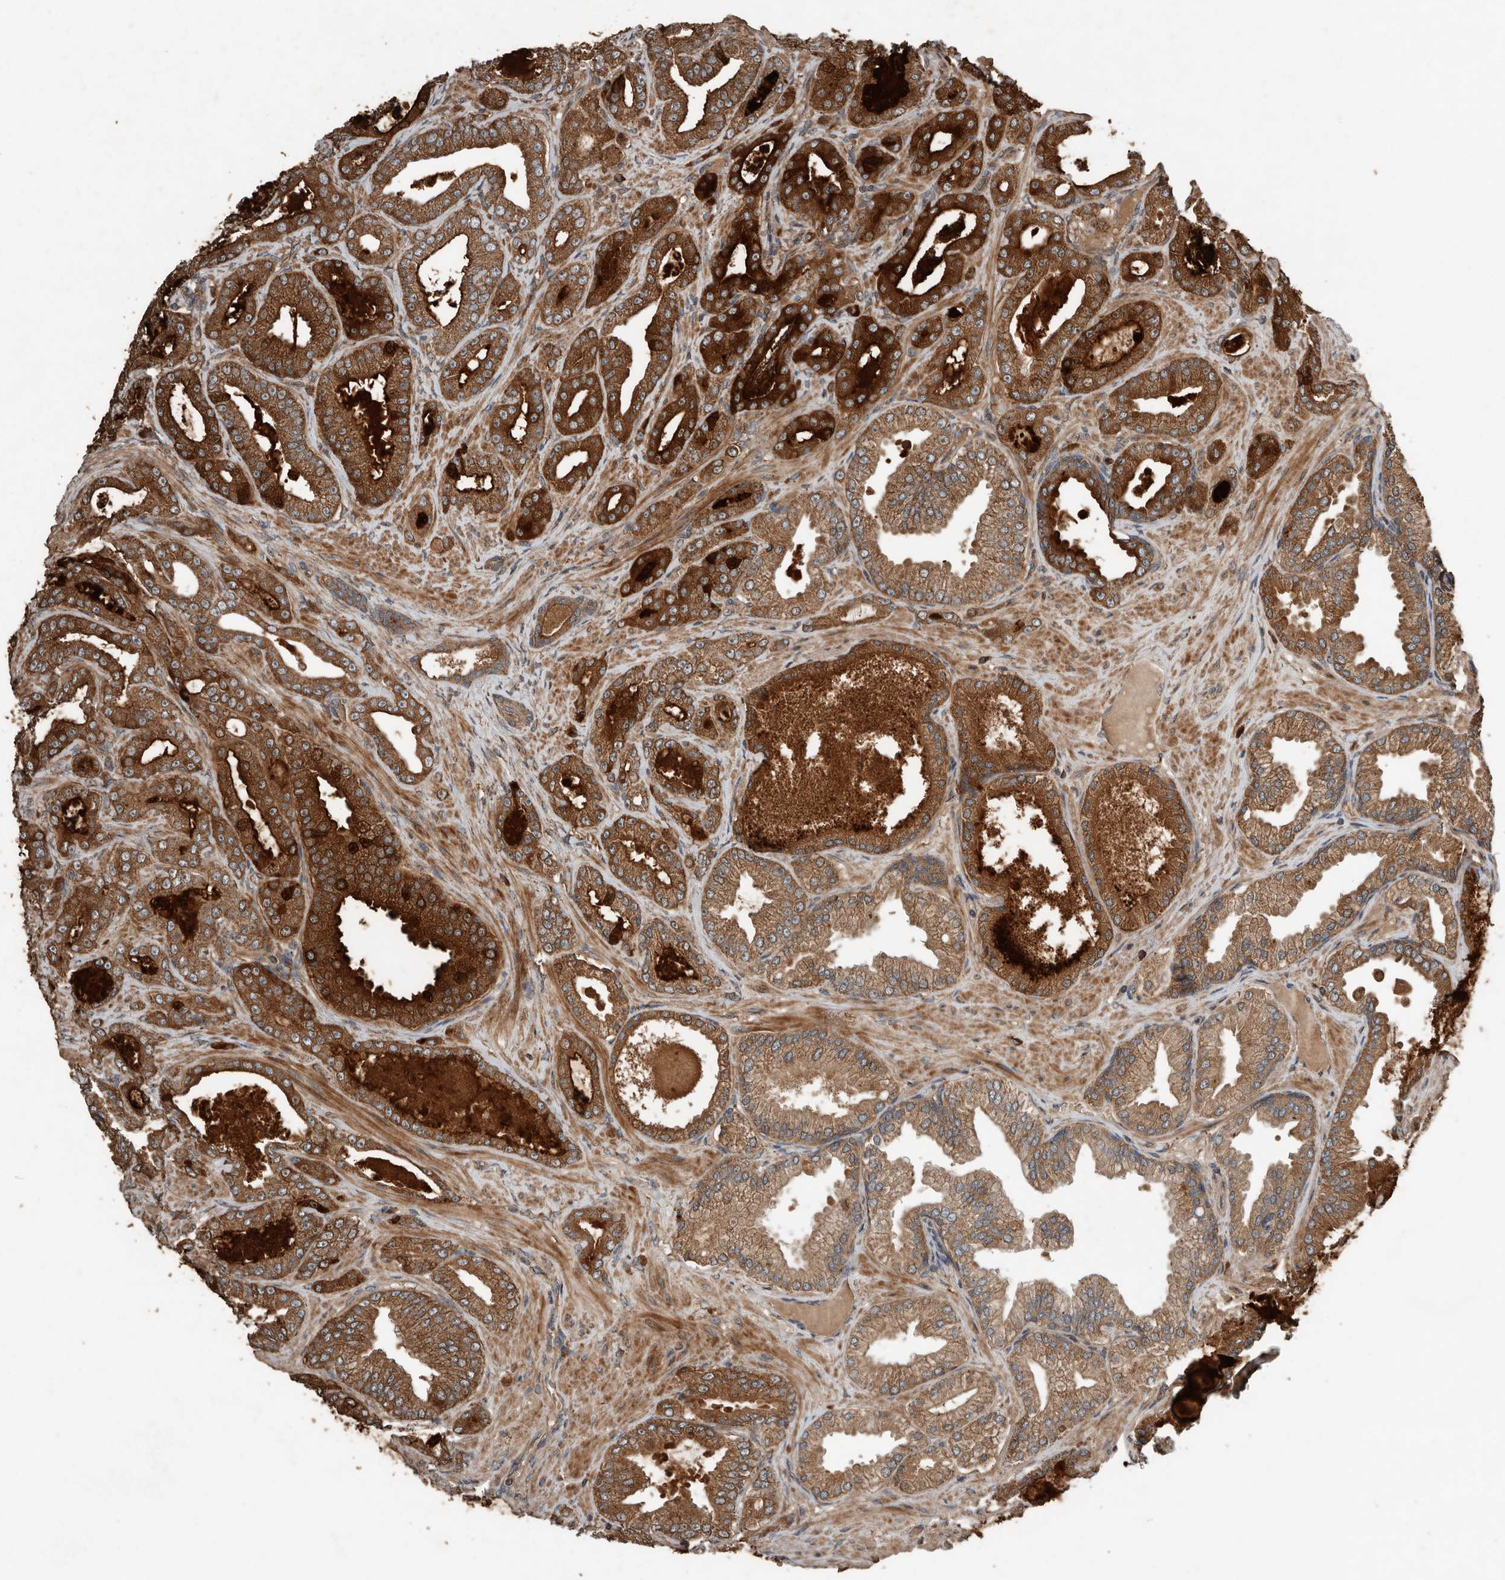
{"staining": {"intensity": "strong", "quantity": ">75%", "location": "cytoplasmic/membranous"}, "tissue": "prostate cancer", "cell_type": "Tumor cells", "image_type": "cancer", "snomed": [{"axis": "morphology", "description": "Adenocarcinoma, Low grade"}, {"axis": "topography", "description": "Prostate"}], "caption": "Protein expression analysis of prostate cancer (adenocarcinoma (low-grade)) displays strong cytoplasmic/membranous expression in about >75% of tumor cells.", "gene": "RNF207", "patient": {"sex": "male", "age": 63}}